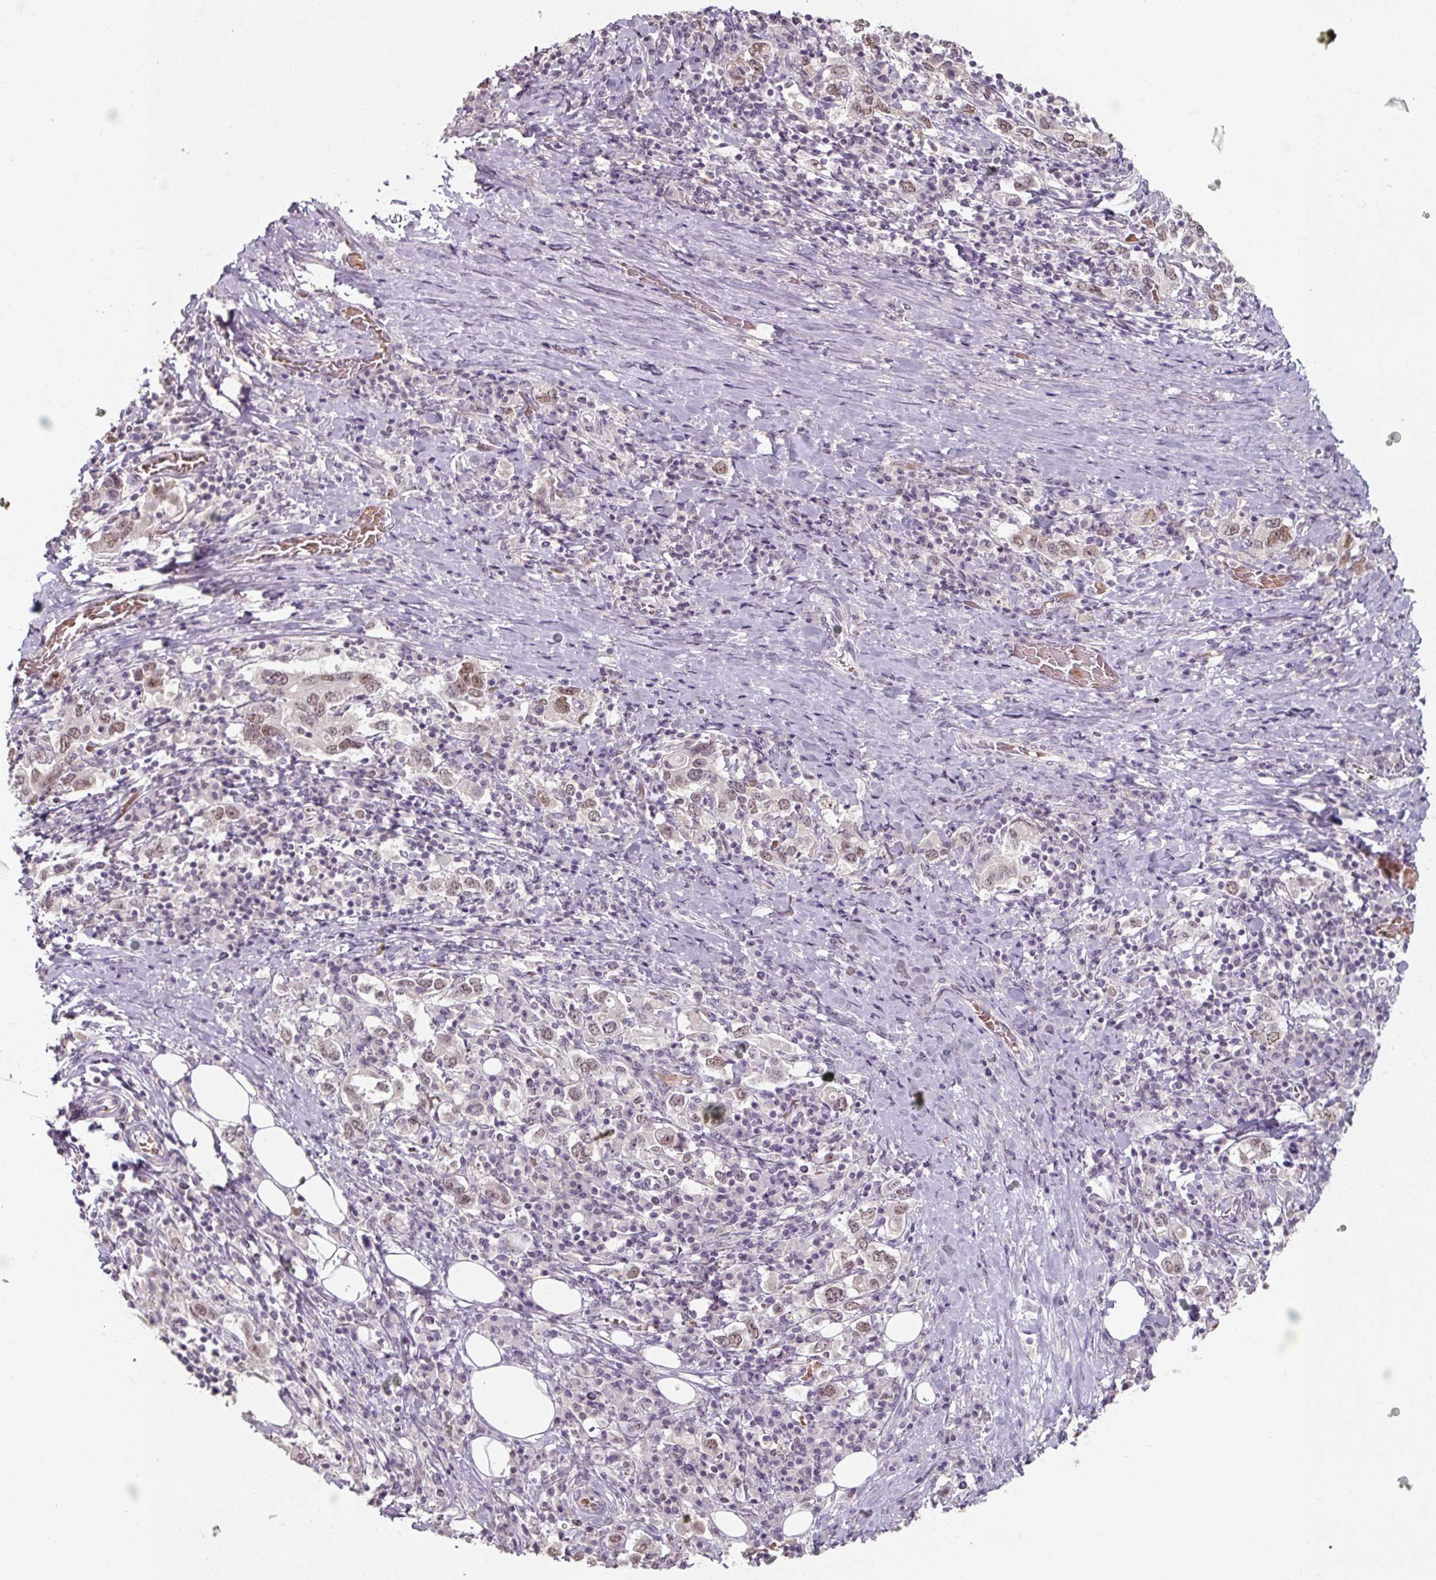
{"staining": {"intensity": "moderate", "quantity": "25%-75%", "location": "nuclear"}, "tissue": "stomach cancer", "cell_type": "Tumor cells", "image_type": "cancer", "snomed": [{"axis": "morphology", "description": "Adenocarcinoma, NOS"}, {"axis": "topography", "description": "Stomach, upper"}, {"axis": "topography", "description": "Stomach"}], "caption": "DAB (3,3'-diaminobenzidine) immunohistochemical staining of human adenocarcinoma (stomach) reveals moderate nuclear protein expression in about 25%-75% of tumor cells.", "gene": "ZFTRAF1", "patient": {"sex": "male", "age": 62}}